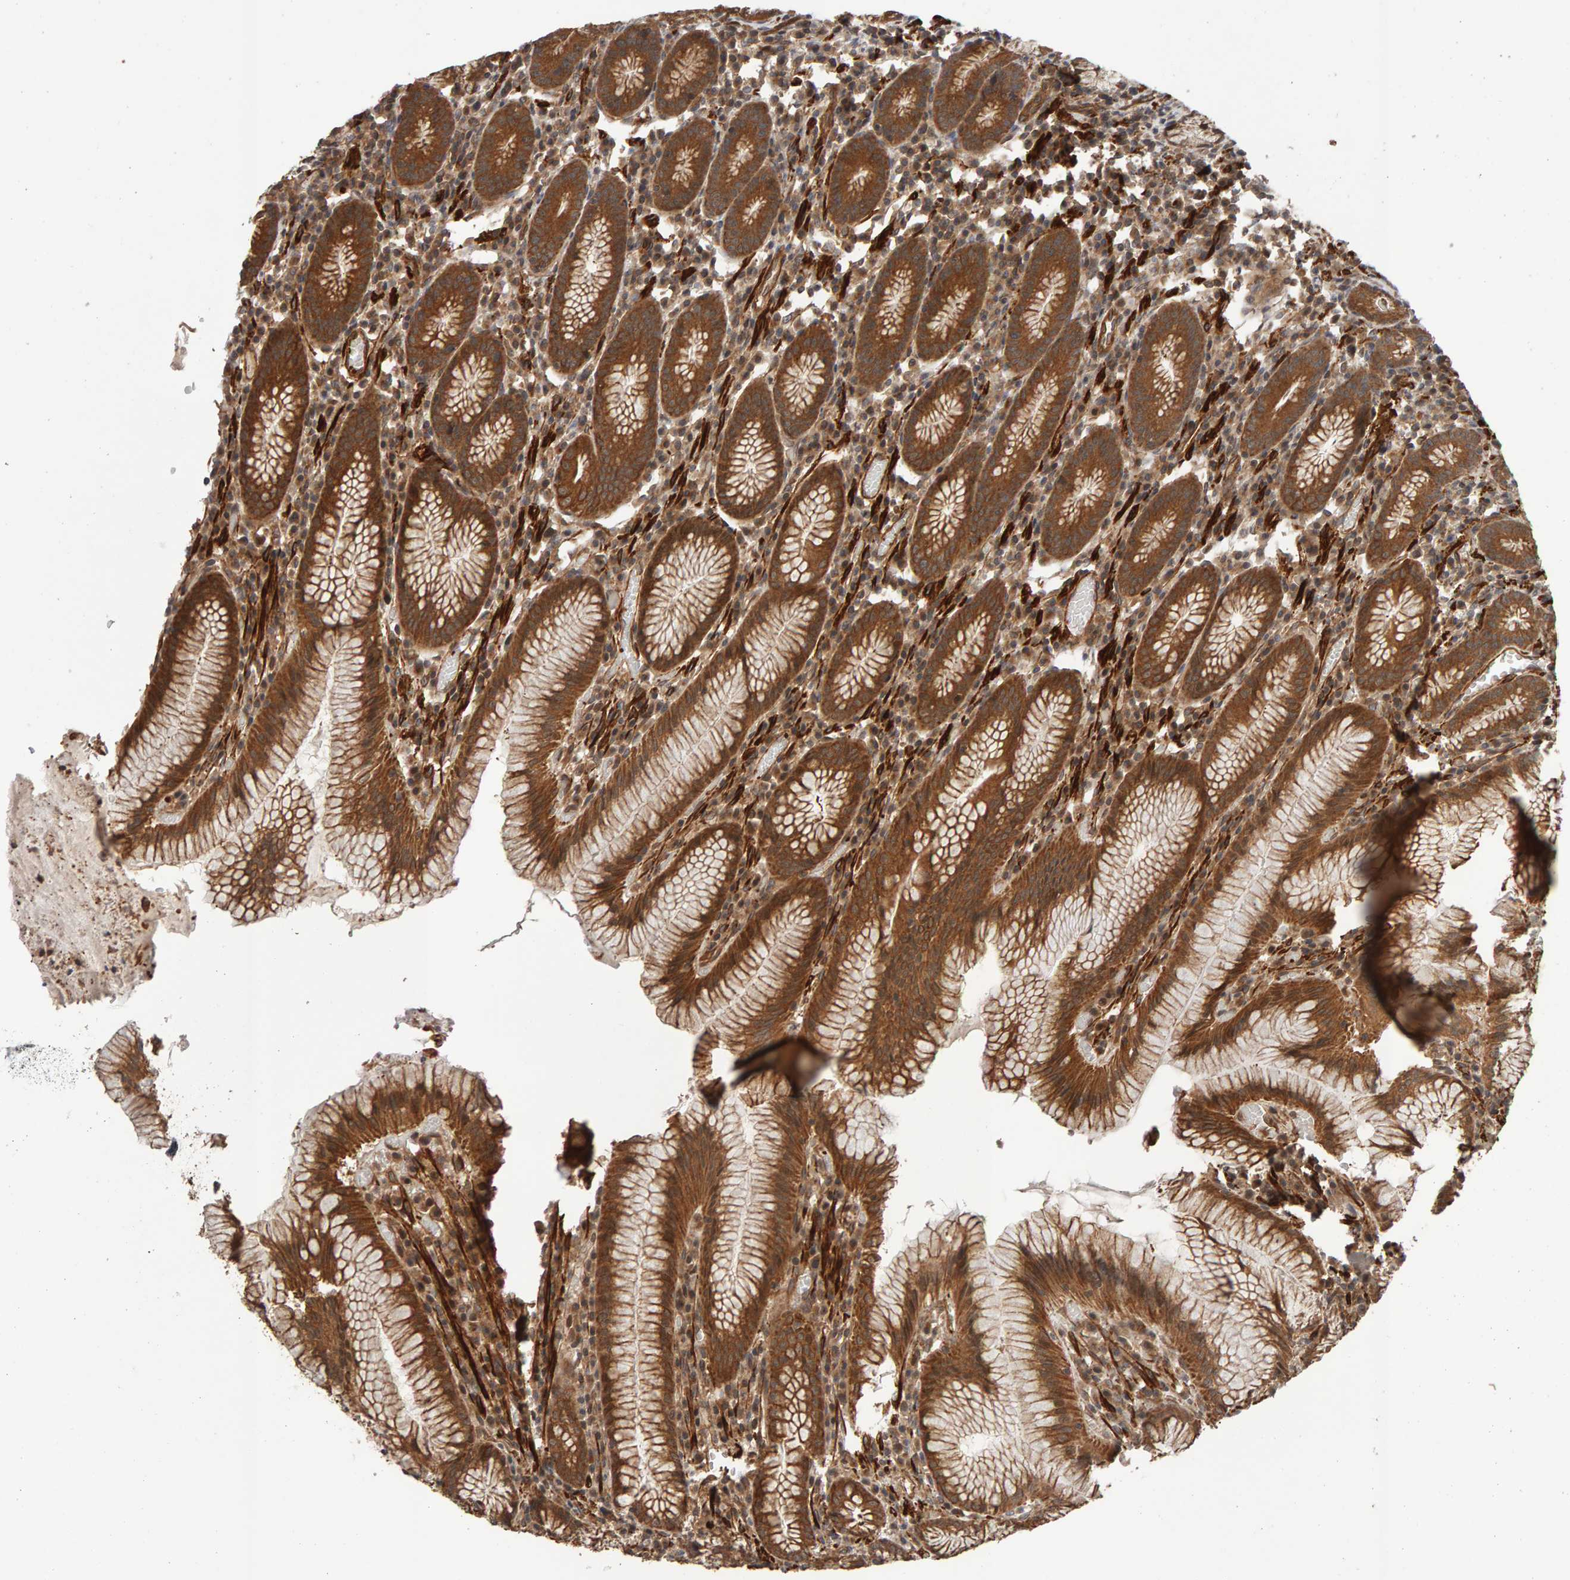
{"staining": {"intensity": "moderate", "quantity": ">75%", "location": "cytoplasmic/membranous"}, "tissue": "stomach", "cell_type": "Glandular cells", "image_type": "normal", "snomed": [{"axis": "morphology", "description": "Normal tissue, NOS"}, {"axis": "topography", "description": "Stomach"}], "caption": "Approximately >75% of glandular cells in normal stomach show moderate cytoplasmic/membranous protein staining as visualized by brown immunohistochemical staining.", "gene": "SYNRG", "patient": {"sex": "male", "age": 55}}